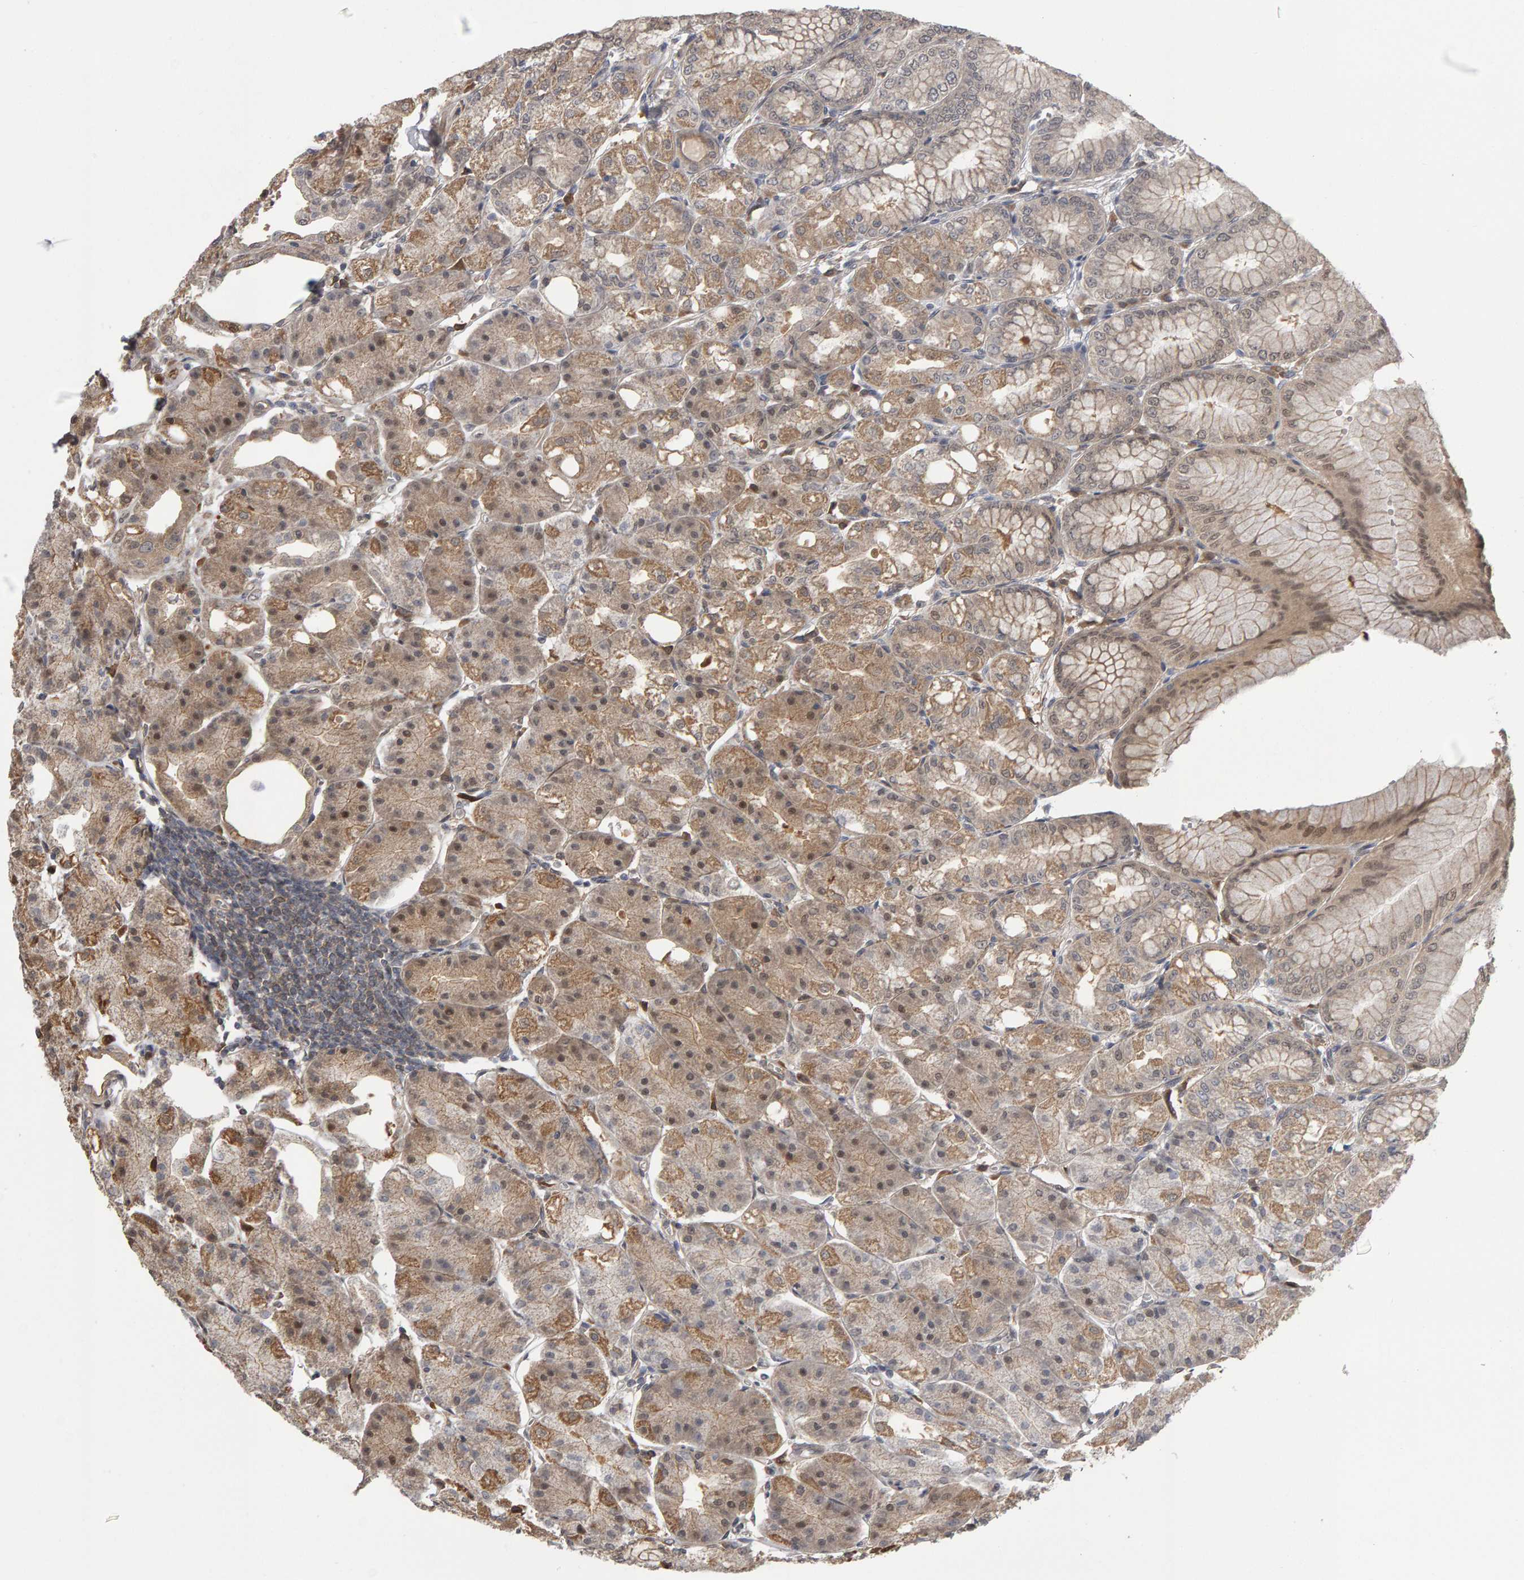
{"staining": {"intensity": "moderate", "quantity": ">75%", "location": "cytoplasmic/membranous,nuclear"}, "tissue": "stomach", "cell_type": "Glandular cells", "image_type": "normal", "snomed": [{"axis": "morphology", "description": "Normal tissue, NOS"}, {"axis": "topography", "description": "Stomach, lower"}], "caption": "Moderate cytoplasmic/membranous,nuclear positivity for a protein is identified in about >75% of glandular cells of normal stomach using immunohistochemistry (IHC).", "gene": "COASY", "patient": {"sex": "male", "age": 71}}